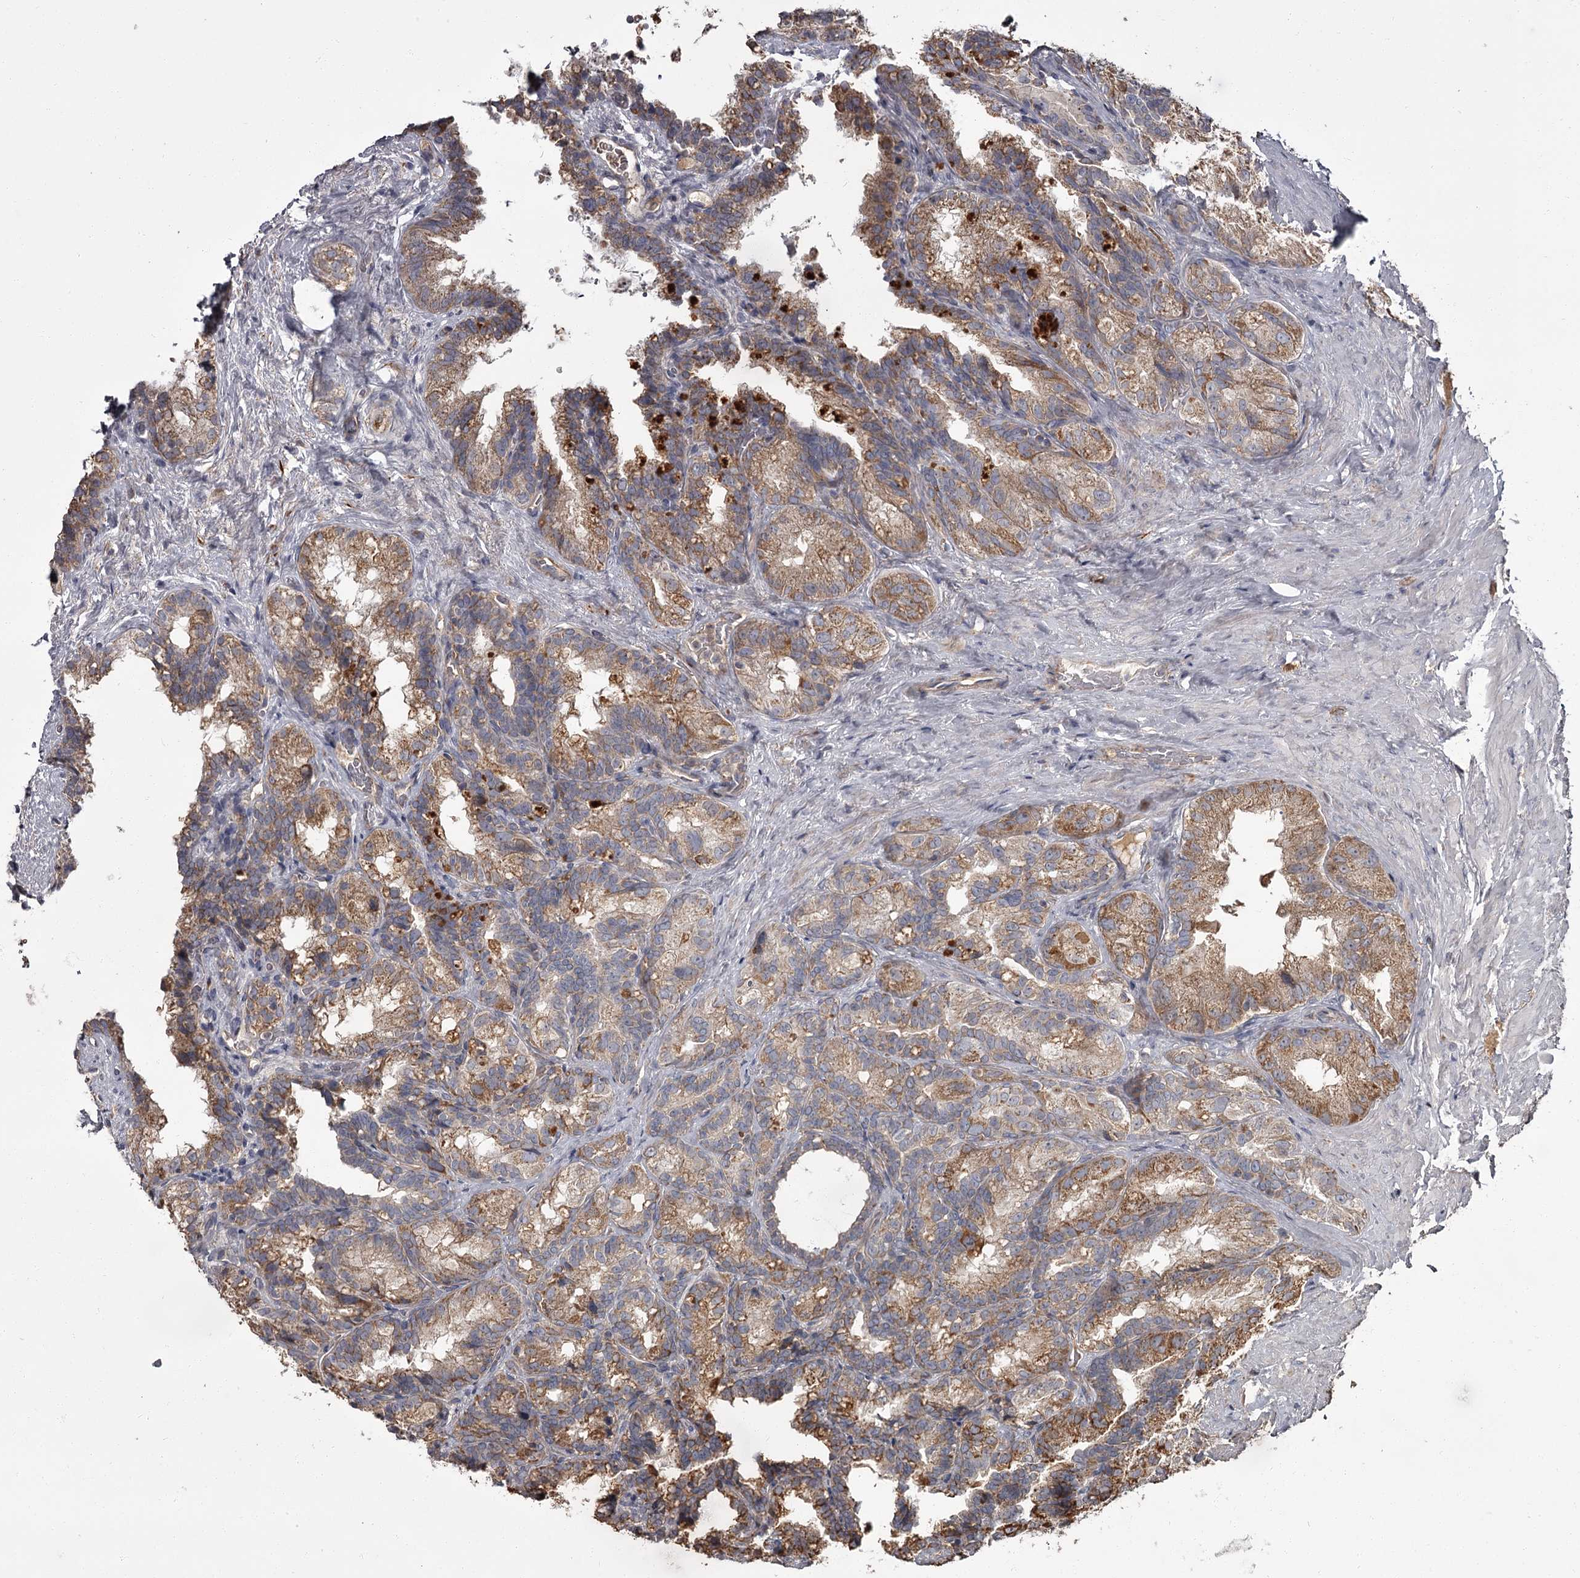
{"staining": {"intensity": "moderate", "quantity": ">75%", "location": "cytoplasmic/membranous"}, "tissue": "seminal vesicle", "cell_type": "Glandular cells", "image_type": "normal", "snomed": [{"axis": "morphology", "description": "Normal tissue, NOS"}, {"axis": "topography", "description": "Seminal veicle"}], "caption": "Protein expression analysis of unremarkable human seminal vesicle reveals moderate cytoplasmic/membranous staining in approximately >75% of glandular cells. Using DAB (3,3'-diaminobenzidine) (brown) and hematoxylin (blue) stains, captured at high magnification using brightfield microscopy.", "gene": "THAP9", "patient": {"sex": "male", "age": 60}}